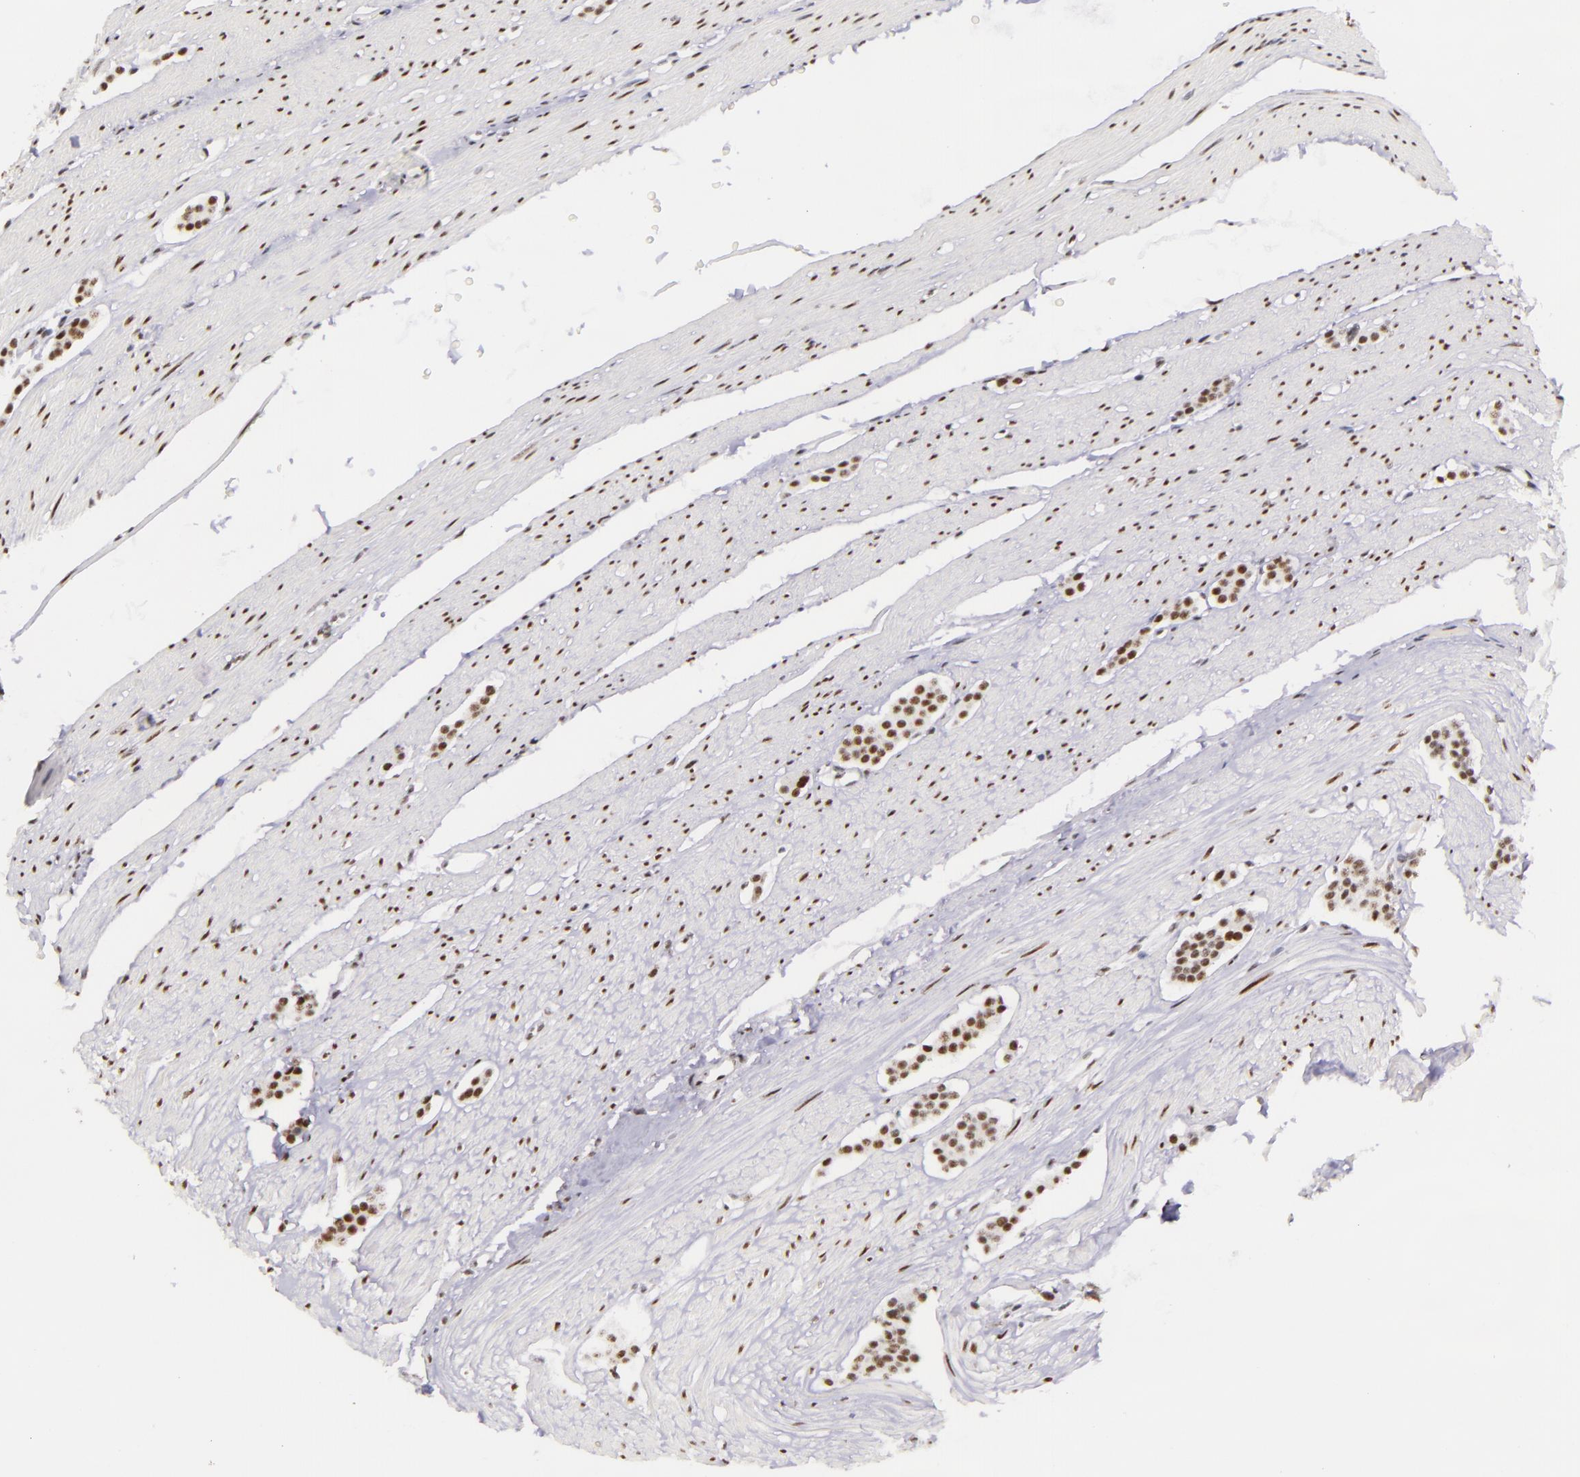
{"staining": {"intensity": "strong", "quantity": ">75%", "location": "nuclear"}, "tissue": "carcinoid", "cell_type": "Tumor cells", "image_type": "cancer", "snomed": [{"axis": "morphology", "description": "Carcinoid, malignant, NOS"}, {"axis": "topography", "description": "Small intestine"}], "caption": "Immunohistochemical staining of human carcinoid displays high levels of strong nuclear positivity in approximately >75% of tumor cells.", "gene": "GPKOW", "patient": {"sex": "male", "age": 60}}